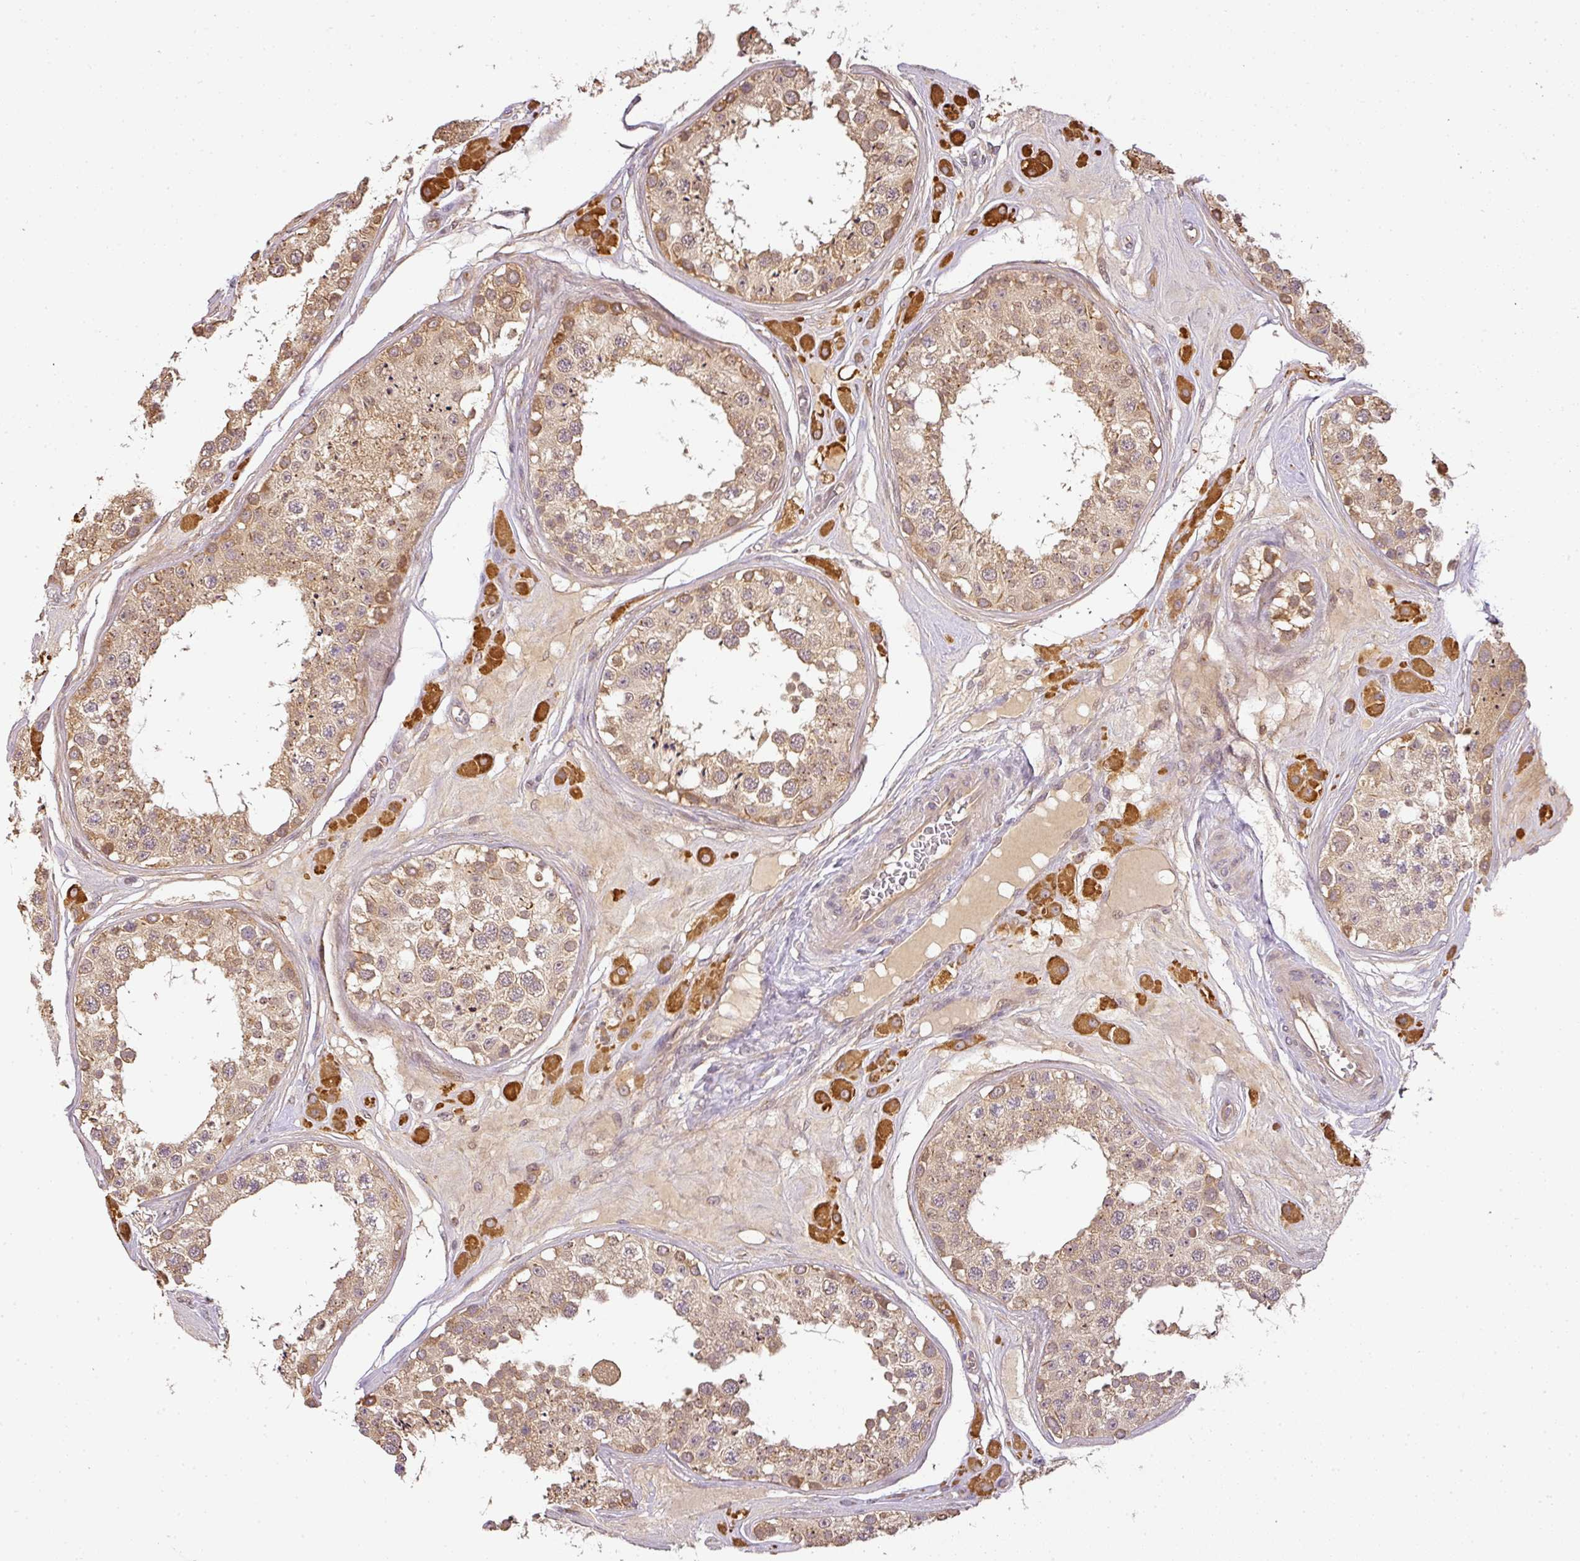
{"staining": {"intensity": "moderate", "quantity": ">75%", "location": "cytoplasmic/membranous"}, "tissue": "testis", "cell_type": "Cells in seminiferous ducts", "image_type": "normal", "snomed": [{"axis": "morphology", "description": "Normal tissue, NOS"}, {"axis": "topography", "description": "Testis"}], "caption": "Human testis stained for a protein (brown) displays moderate cytoplasmic/membranous positive expression in approximately >75% of cells in seminiferous ducts.", "gene": "TCL1B", "patient": {"sex": "male", "age": 25}}